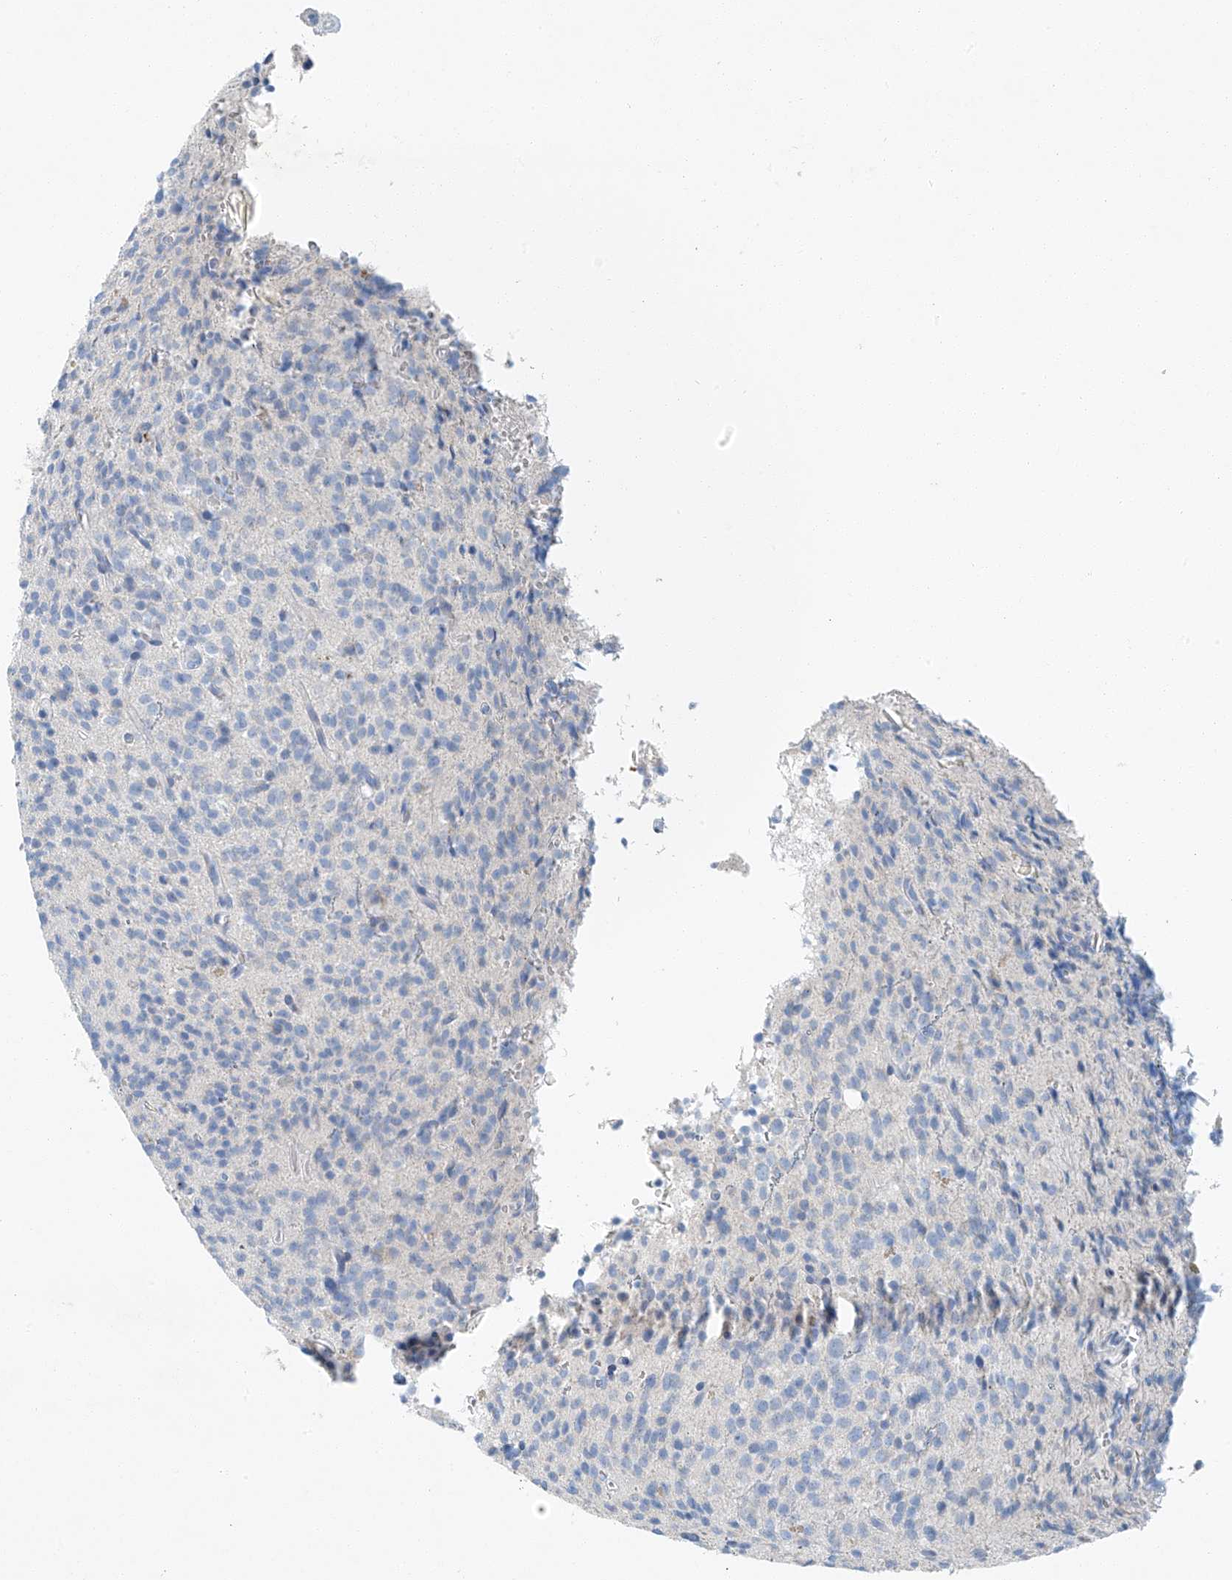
{"staining": {"intensity": "negative", "quantity": "none", "location": "none"}, "tissue": "glioma", "cell_type": "Tumor cells", "image_type": "cancer", "snomed": [{"axis": "morphology", "description": "Glioma, malignant, High grade"}, {"axis": "topography", "description": "Brain"}], "caption": "IHC micrograph of neoplastic tissue: malignant glioma (high-grade) stained with DAB reveals no significant protein staining in tumor cells. (Stains: DAB immunohistochemistry with hematoxylin counter stain, Microscopy: brightfield microscopy at high magnification).", "gene": "C1orf87", "patient": {"sex": "male", "age": 34}}